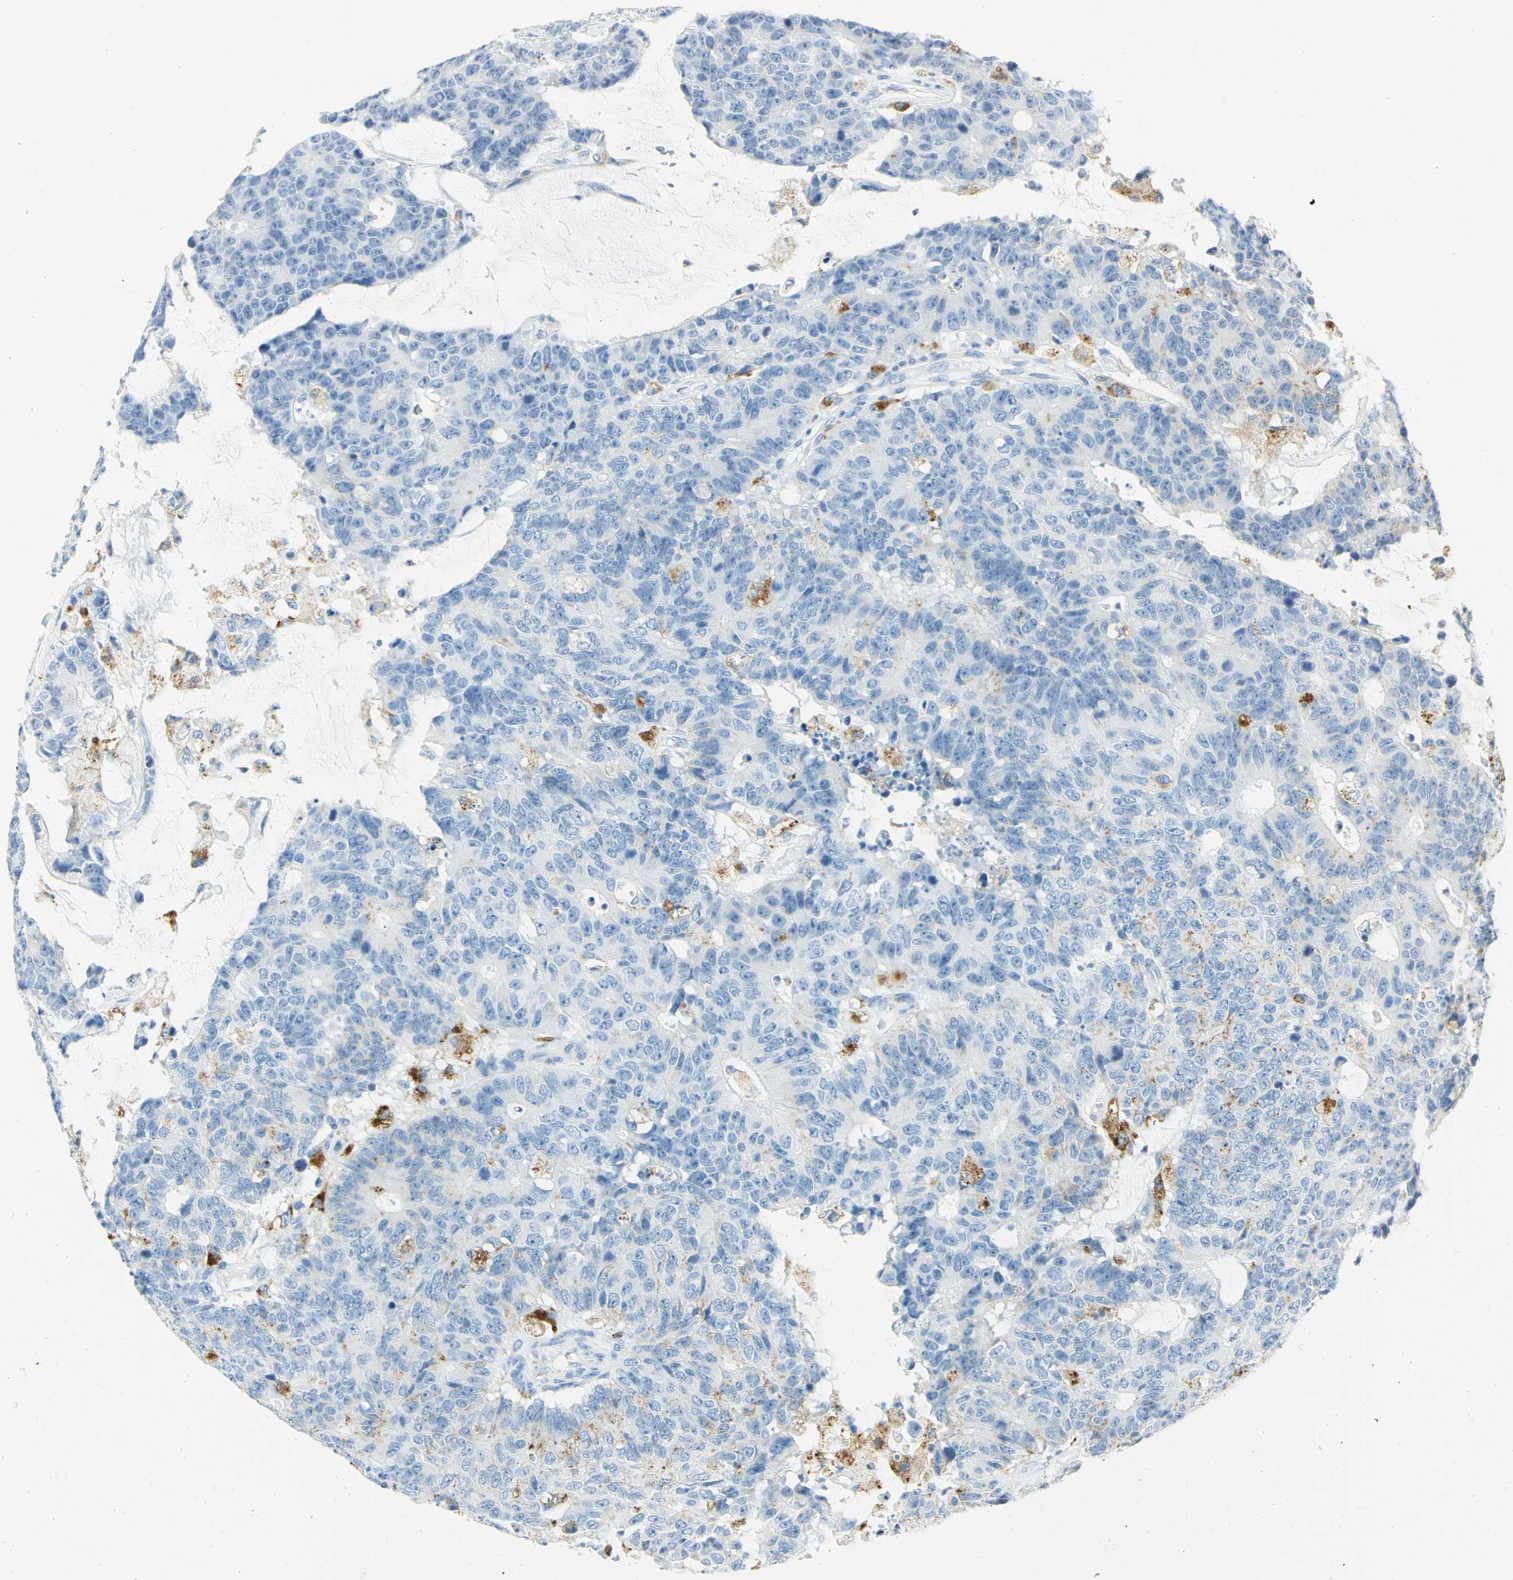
{"staining": {"intensity": "strong", "quantity": "<25%", "location": "cytoplasmic/membranous"}, "tissue": "colorectal cancer", "cell_type": "Tumor cells", "image_type": "cancer", "snomed": [{"axis": "morphology", "description": "Adenocarcinoma, NOS"}, {"axis": "topography", "description": "Colon"}], "caption": "Immunohistochemical staining of colorectal cancer (adenocarcinoma) reveals strong cytoplasmic/membranous protein staining in approximately <25% of tumor cells.", "gene": "ARSA", "patient": {"sex": "female", "age": 86}}